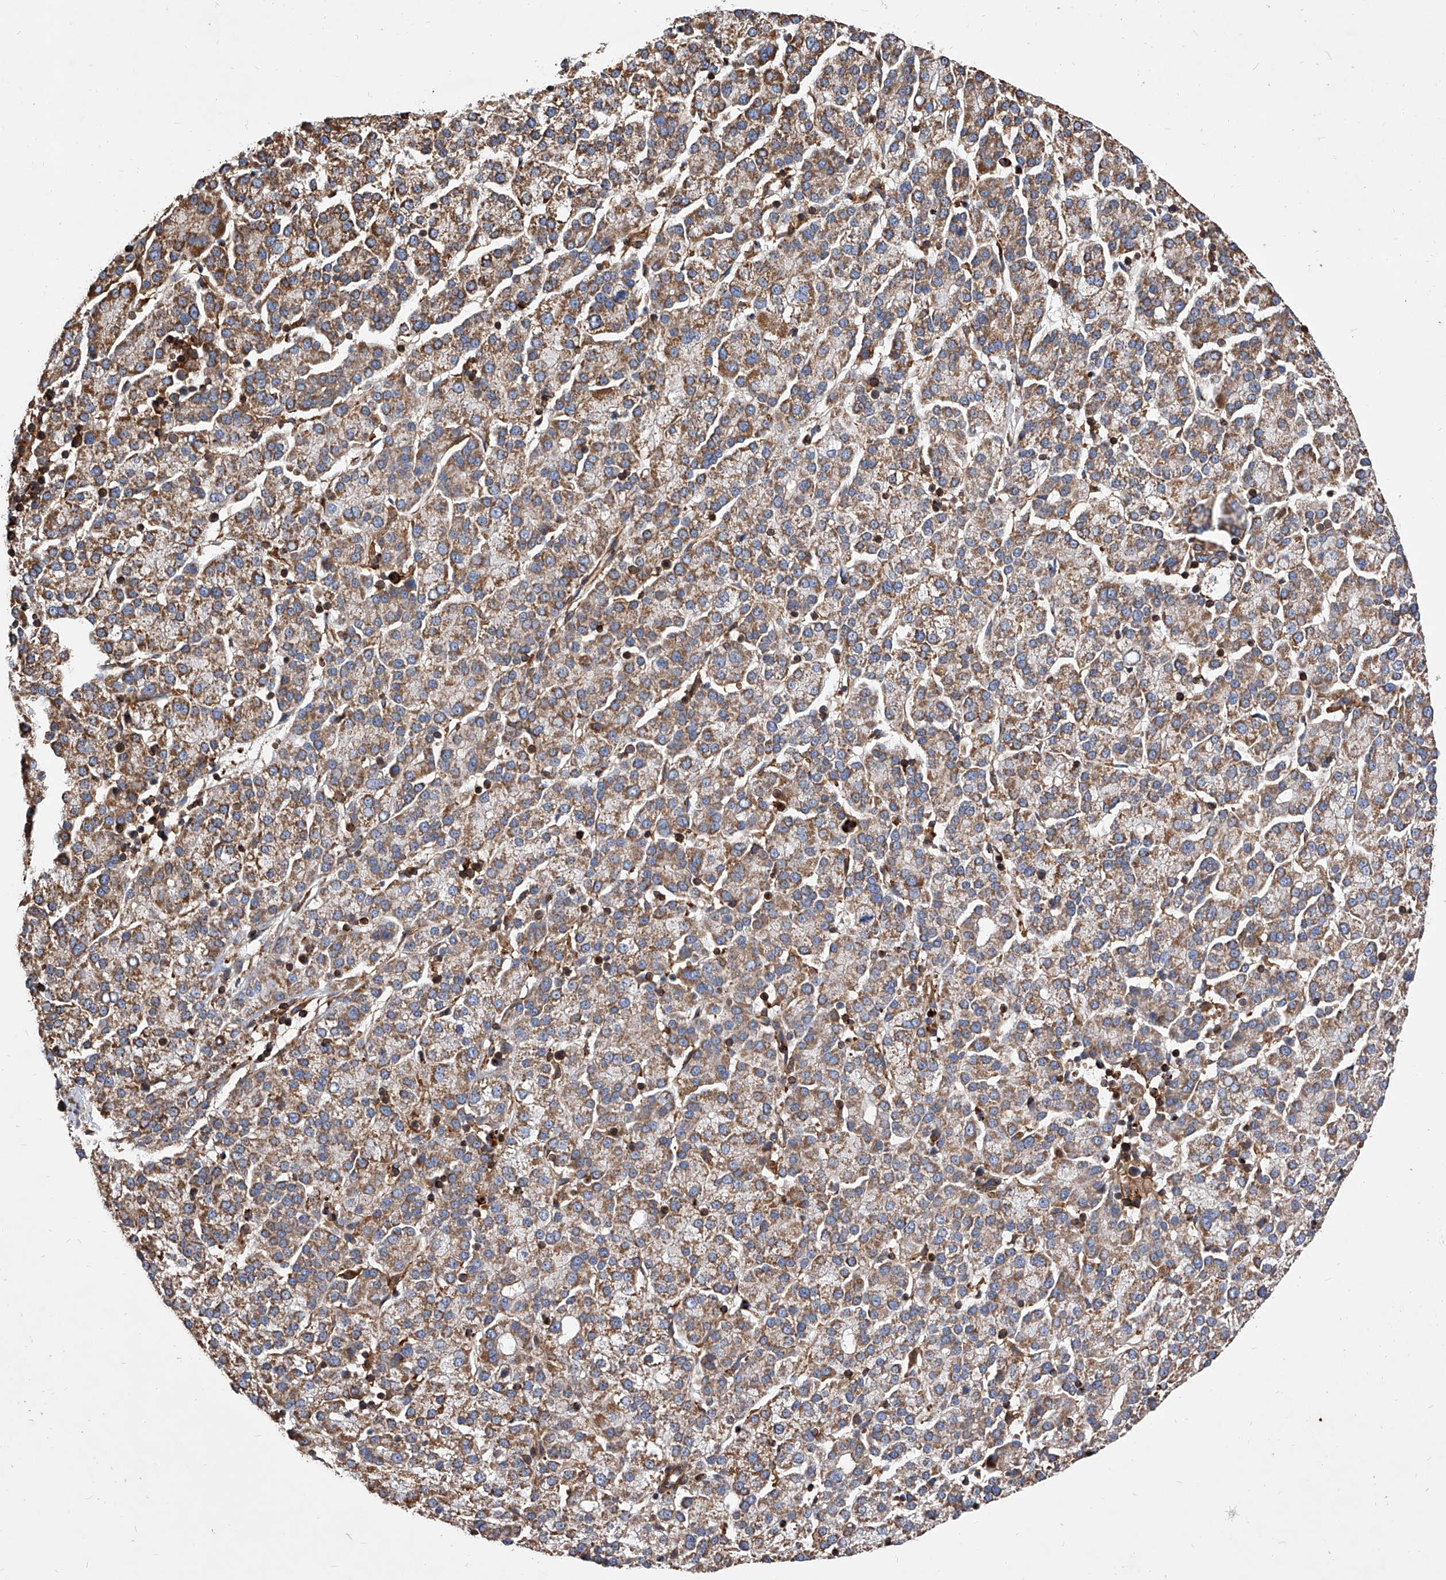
{"staining": {"intensity": "moderate", "quantity": ">75%", "location": "cytoplasmic/membranous"}, "tissue": "liver cancer", "cell_type": "Tumor cells", "image_type": "cancer", "snomed": [{"axis": "morphology", "description": "Carcinoma, Hepatocellular, NOS"}, {"axis": "topography", "description": "Liver"}], "caption": "A photomicrograph showing moderate cytoplasmic/membranous staining in about >75% of tumor cells in liver hepatocellular carcinoma, as visualized by brown immunohistochemical staining.", "gene": "PISD", "patient": {"sex": "female", "age": 58}}